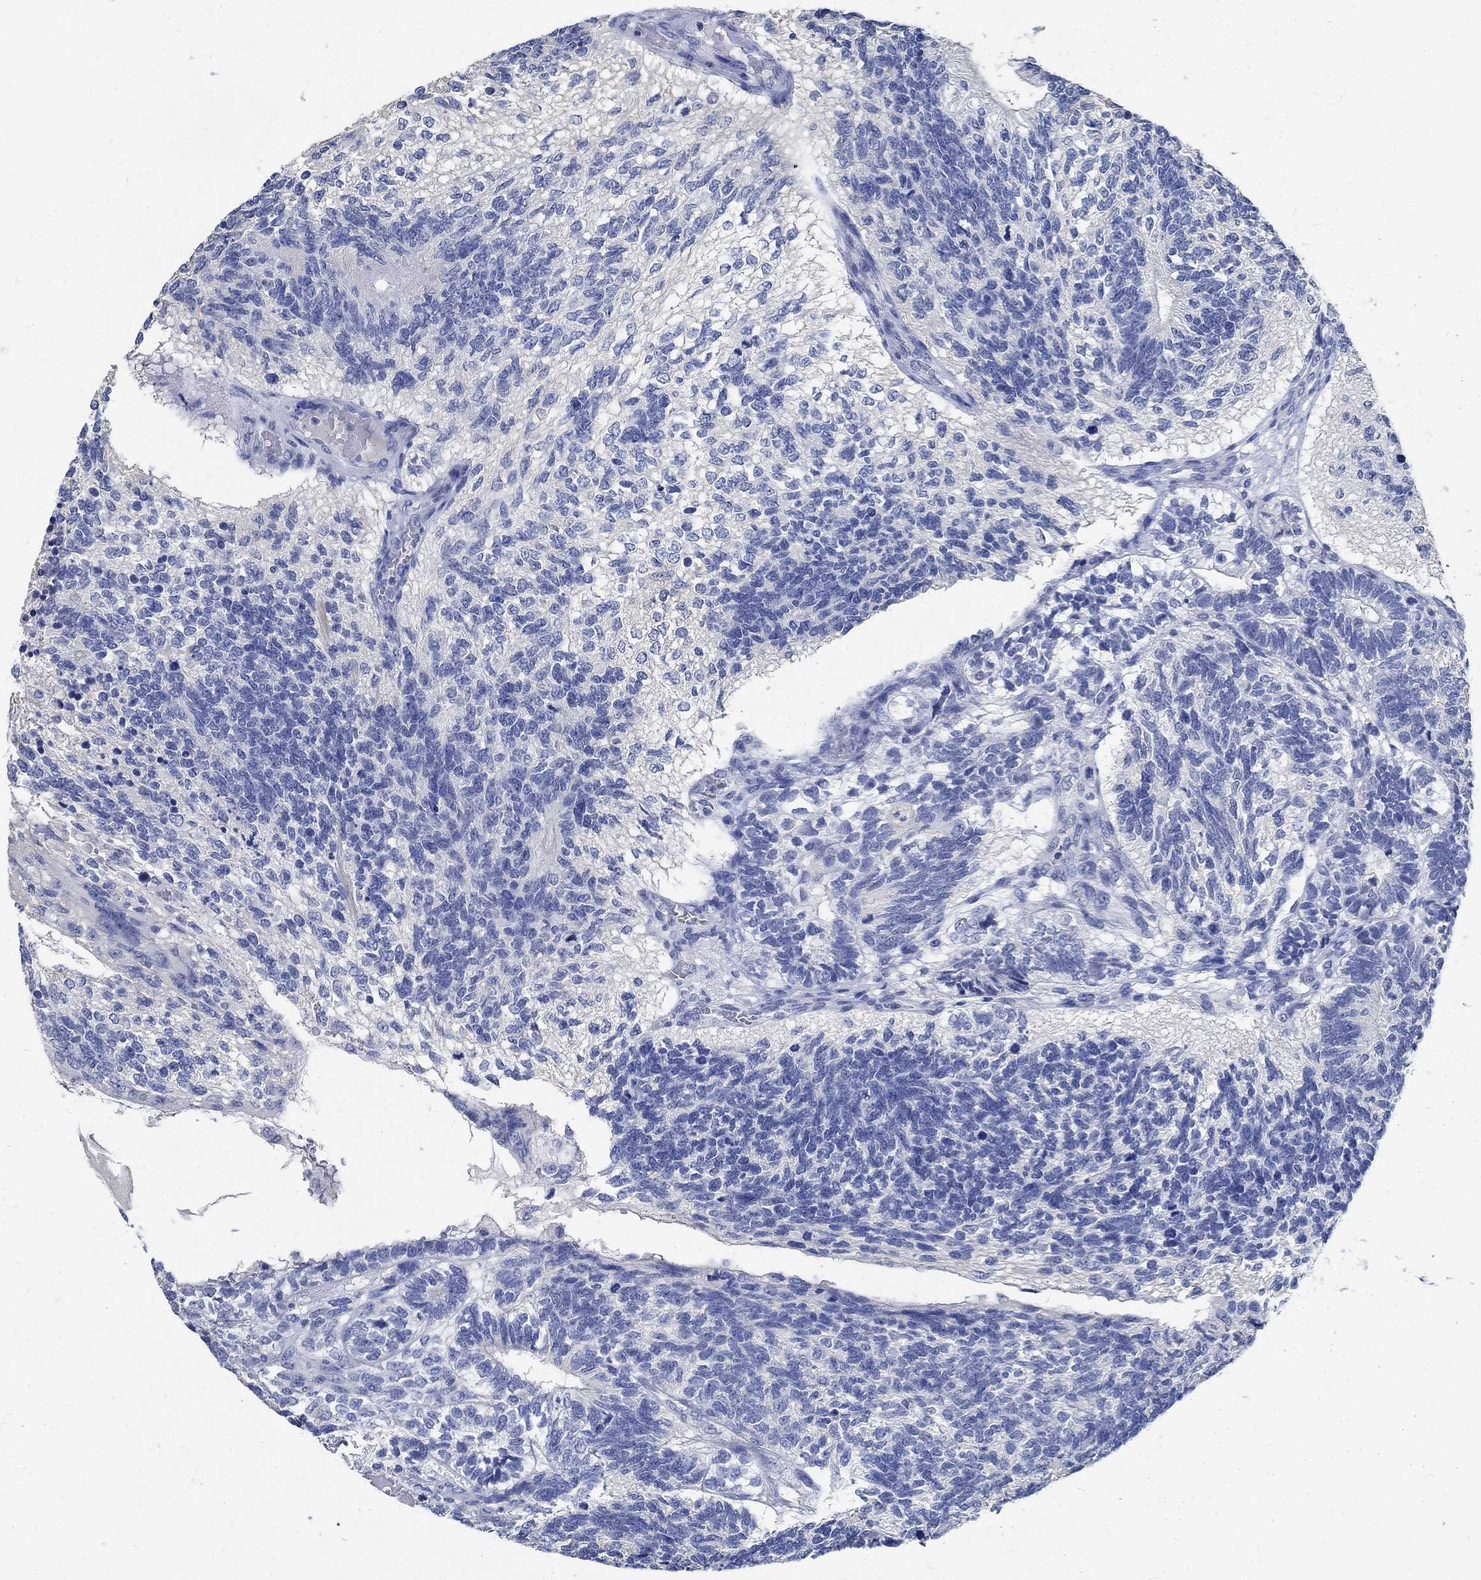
{"staining": {"intensity": "negative", "quantity": "none", "location": "none"}, "tissue": "testis cancer", "cell_type": "Tumor cells", "image_type": "cancer", "snomed": [{"axis": "morphology", "description": "Seminoma, NOS"}, {"axis": "morphology", "description": "Carcinoma, Embryonal, NOS"}, {"axis": "topography", "description": "Testis"}], "caption": "Immunohistochemistry histopathology image of testis embryonal carcinoma stained for a protein (brown), which demonstrates no staining in tumor cells.", "gene": "PRX", "patient": {"sex": "male", "age": 41}}